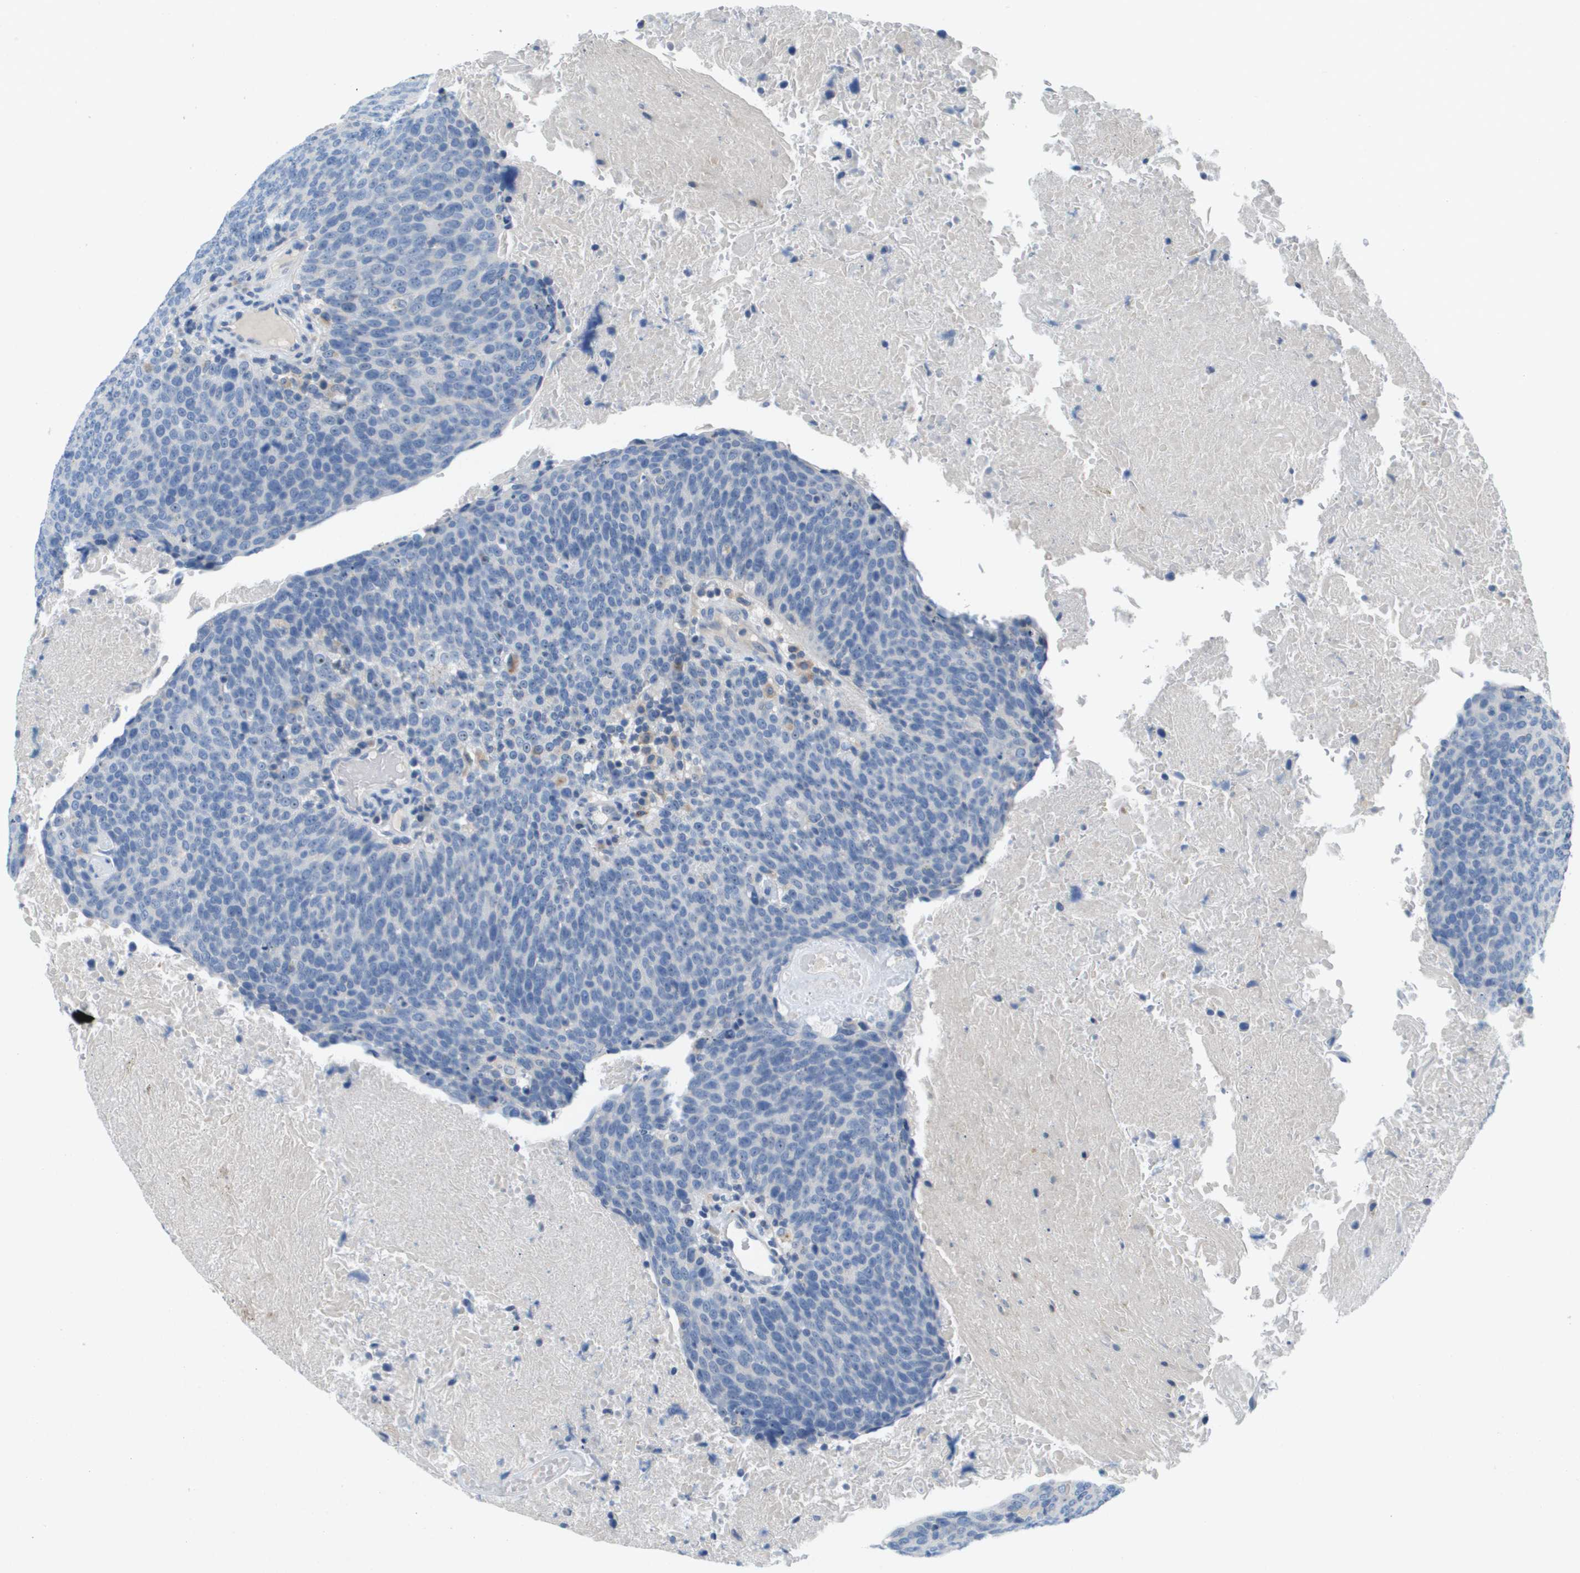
{"staining": {"intensity": "negative", "quantity": "none", "location": "none"}, "tissue": "head and neck cancer", "cell_type": "Tumor cells", "image_type": "cancer", "snomed": [{"axis": "morphology", "description": "Squamous cell carcinoma, NOS"}, {"axis": "morphology", "description": "Squamous cell carcinoma, metastatic, NOS"}, {"axis": "topography", "description": "Lymph node"}, {"axis": "topography", "description": "Head-Neck"}], "caption": "Histopathology image shows no protein positivity in tumor cells of head and neck cancer (metastatic squamous cell carcinoma) tissue.", "gene": "B3GNT5", "patient": {"sex": "male", "age": 62}}